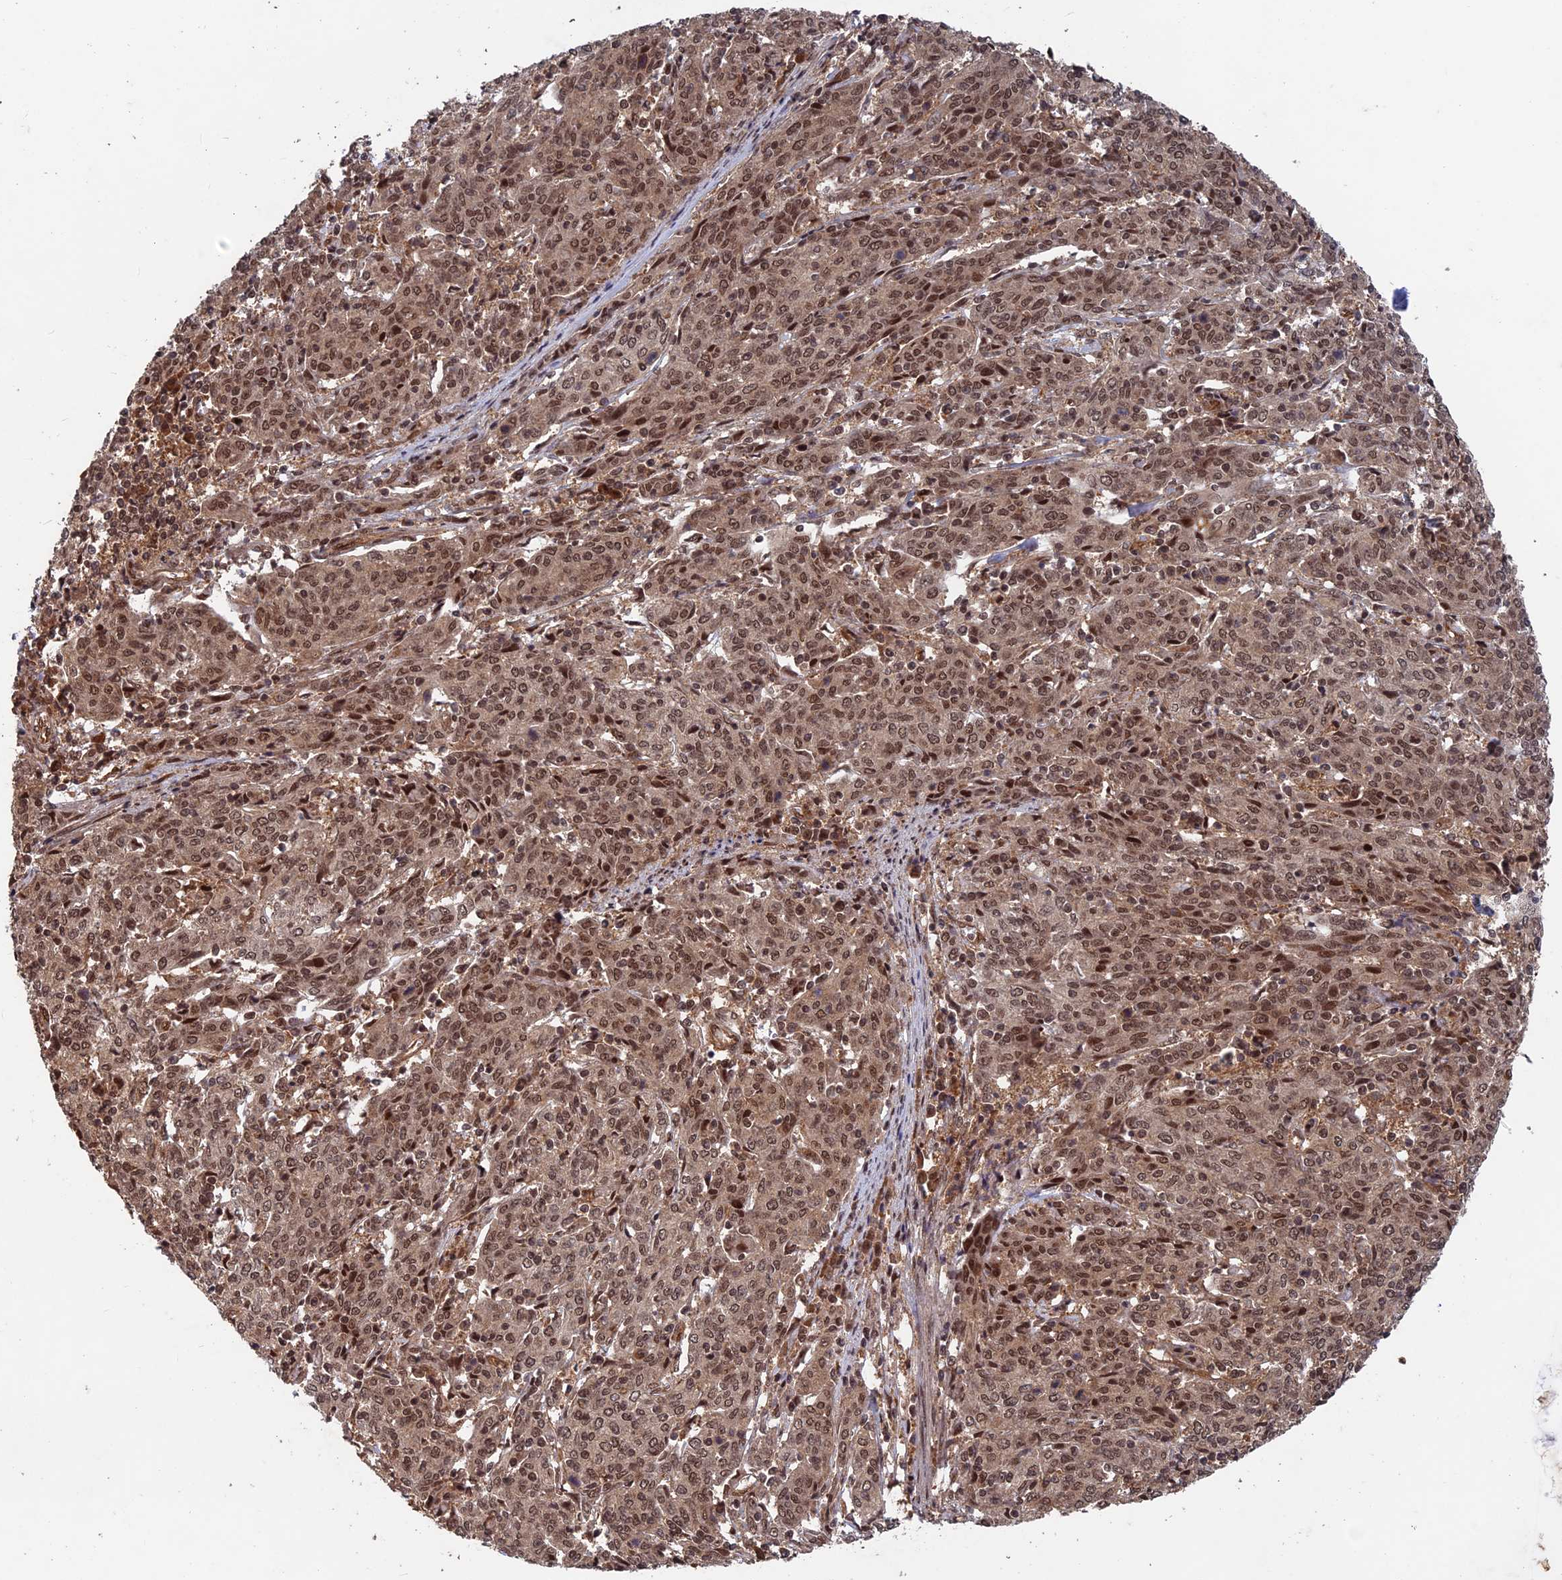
{"staining": {"intensity": "moderate", "quantity": ">75%", "location": "cytoplasmic/membranous,nuclear"}, "tissue": "cervical cancer", "cell_type": "Tumor cells", "image_type": "cancer", "snomed": [{"axis": "morphology", "description": "Squamous cell carcinoma, NOS"}, {"axis": "topography", "description": "Cervix"}], "caption": "Protein expression analysis of squamous cell carcinoma (cervical) displays moderate cytoplasmic/membranous and nuclear expression in about >75% of tumor cells.", "gene": "FAM53C", "patient": {"sex": "female", "age": 67}}